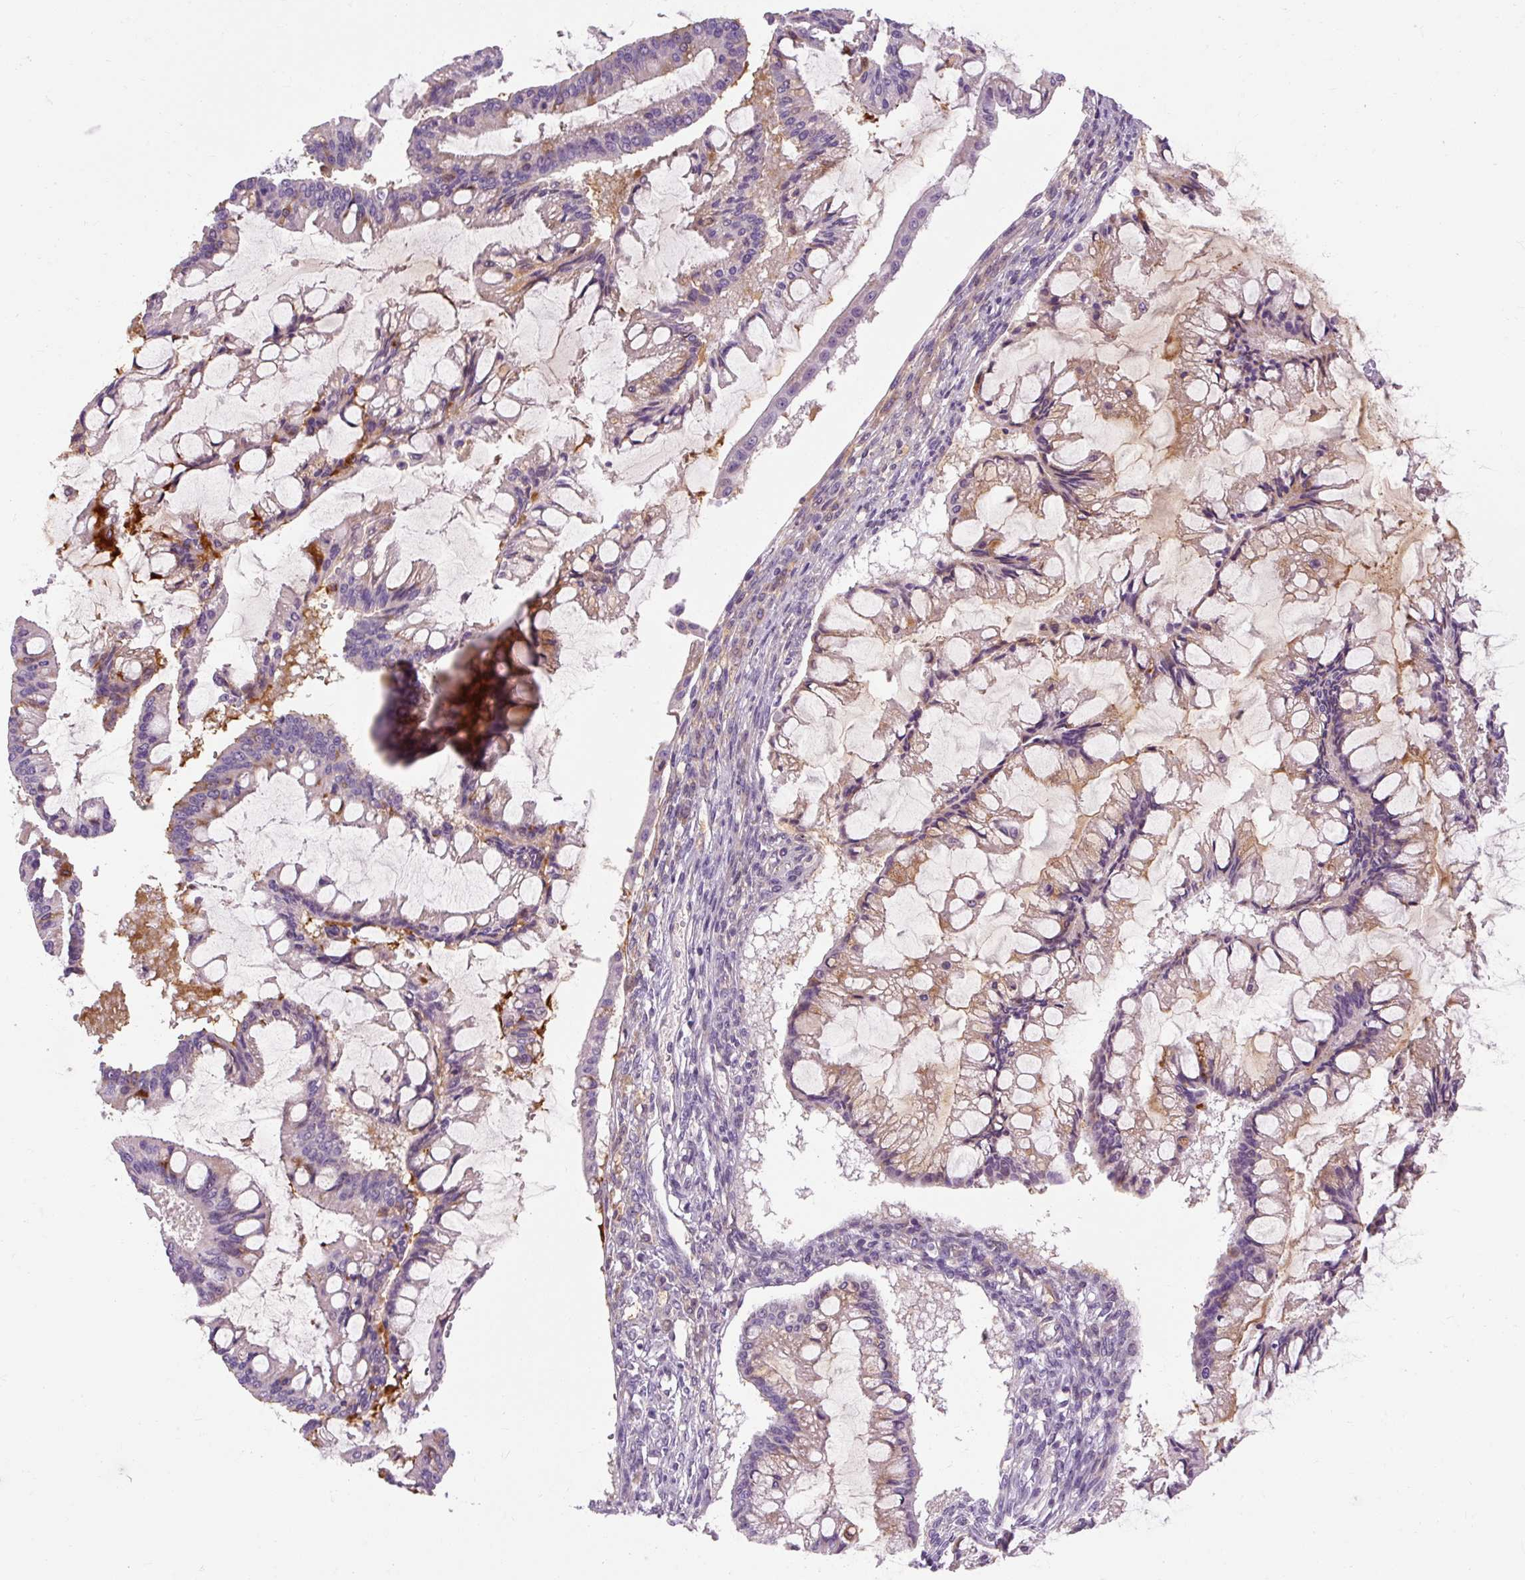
{"staining": {"intensity": "moderate", "quantity": "<25%", "location": "cytoplasmic/membranous"}, "tissue": "ovarian cancer", "cell_type": "Tumor cells", "image_type": "cancer", "snomed": [{"axis": "morphology", "description": "Cystadenocarcinoma, mucinous, NOS"}, {"axis": "topography", "description": "Ovary"}], "caption": "This image exhibits IHC staining of human ovarian mucinous cystadenocarcinoma, with low moderate cytoplasmic/membranous staining in approximately <25% of tumor cells.", "gene": "TIGD2", "patient": {"sex": "female", "age": 73}}